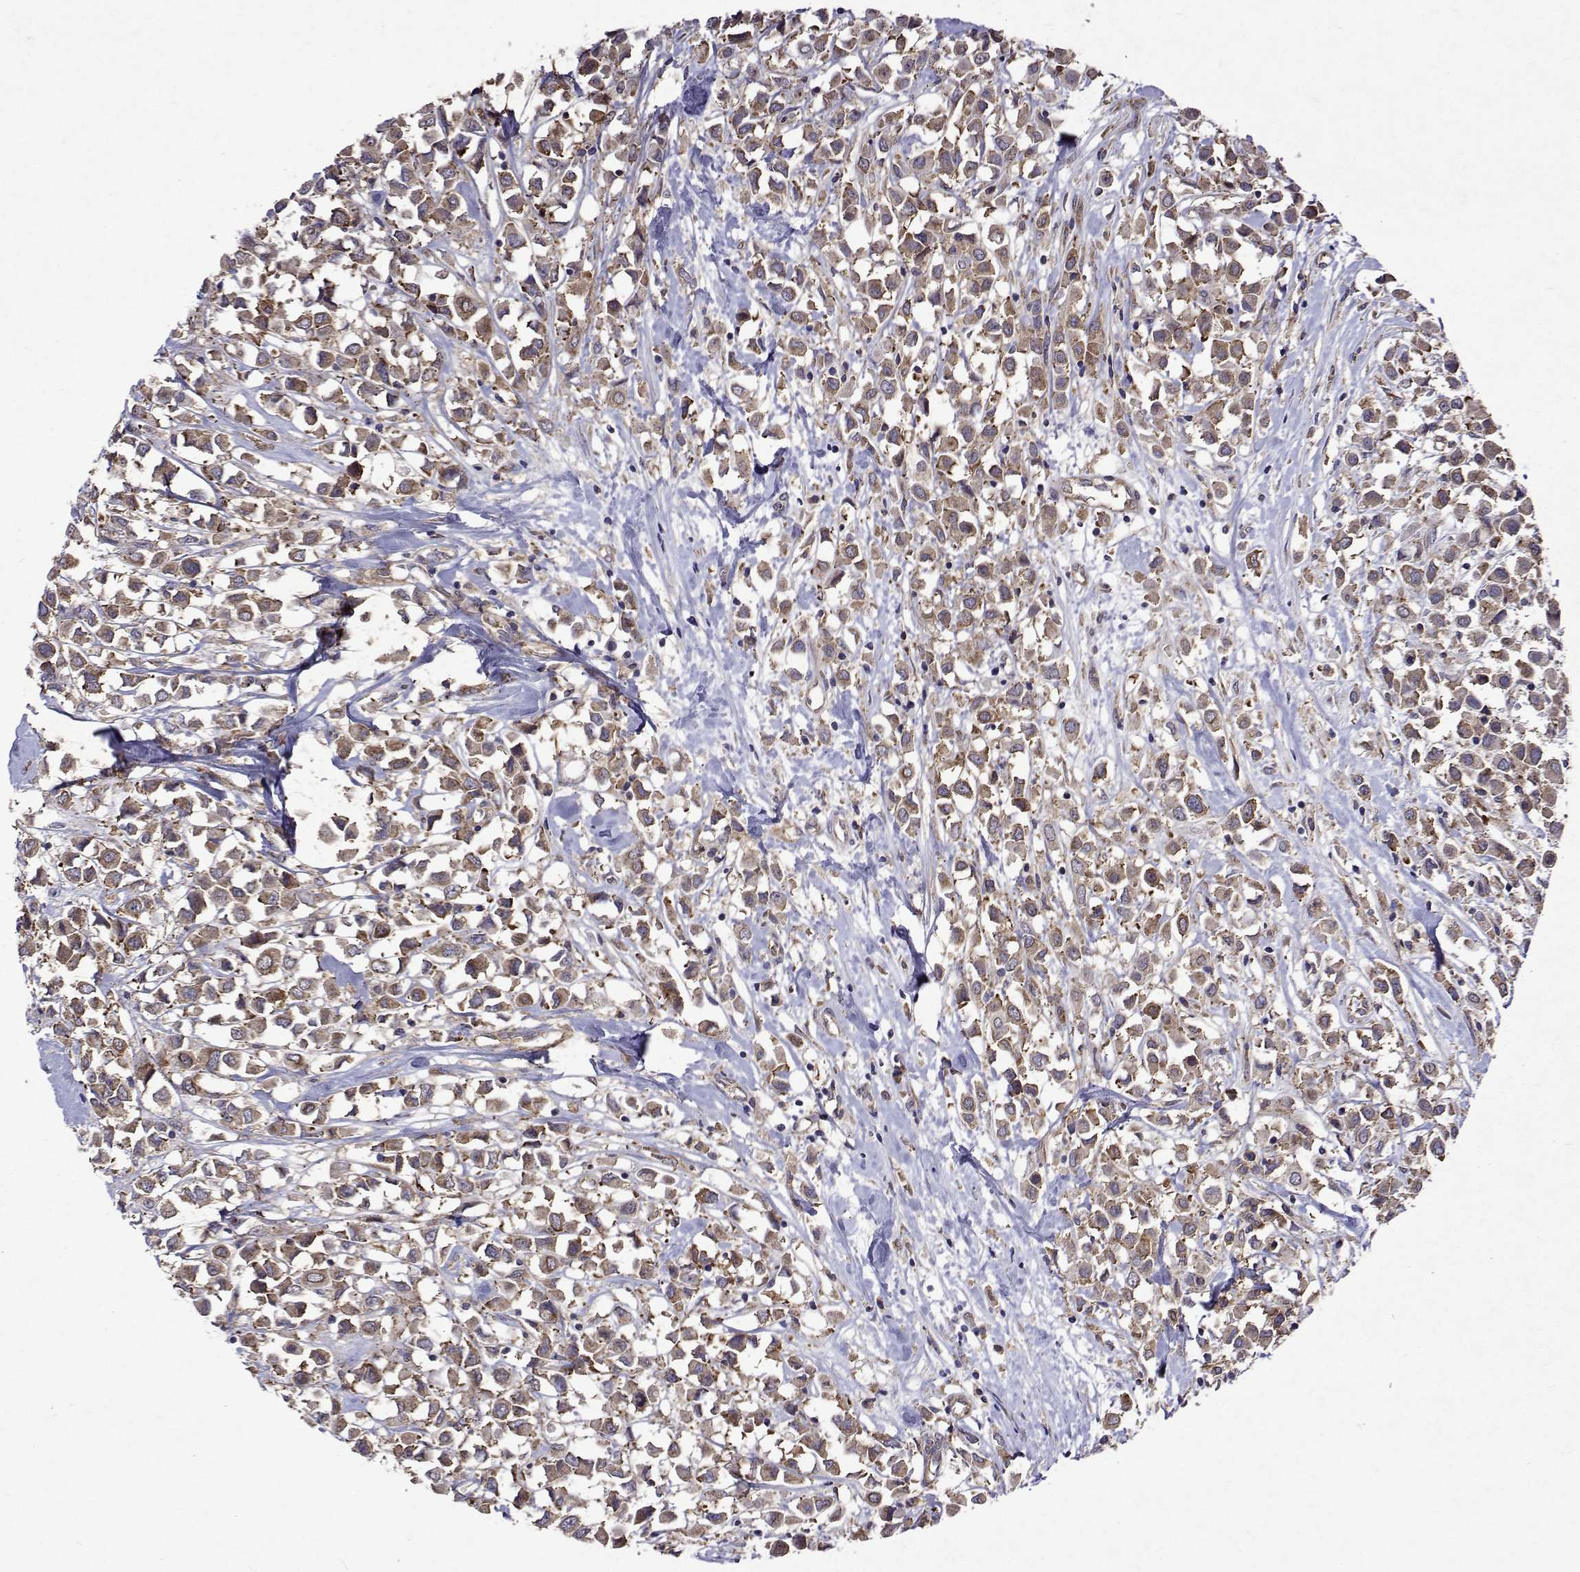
{"staining": {"intensity": "weak", "quantity": ">75%", "location": "cytoplasmic/membranous"}, "tissue": "breast cancer", "cell_type": "Tumor cells", "image_type": "cancer", "snomed": [{"axis": "morphology", "description": "Duct carcinoma"}, {"axis": "topography", "description": "Breast"}], "caption": "Breast cancer (invasive ductal carcinoma) stained with DAB immunohistochemistry reveals low levels of weak cytoplasmic/membranous positivity in about >75% of tumor cells. (DAB IHC, brown staining for protein, blue staining for nuclei).", "gene": "TARBP2", "patient": {"sex": "female", "age": 61}}